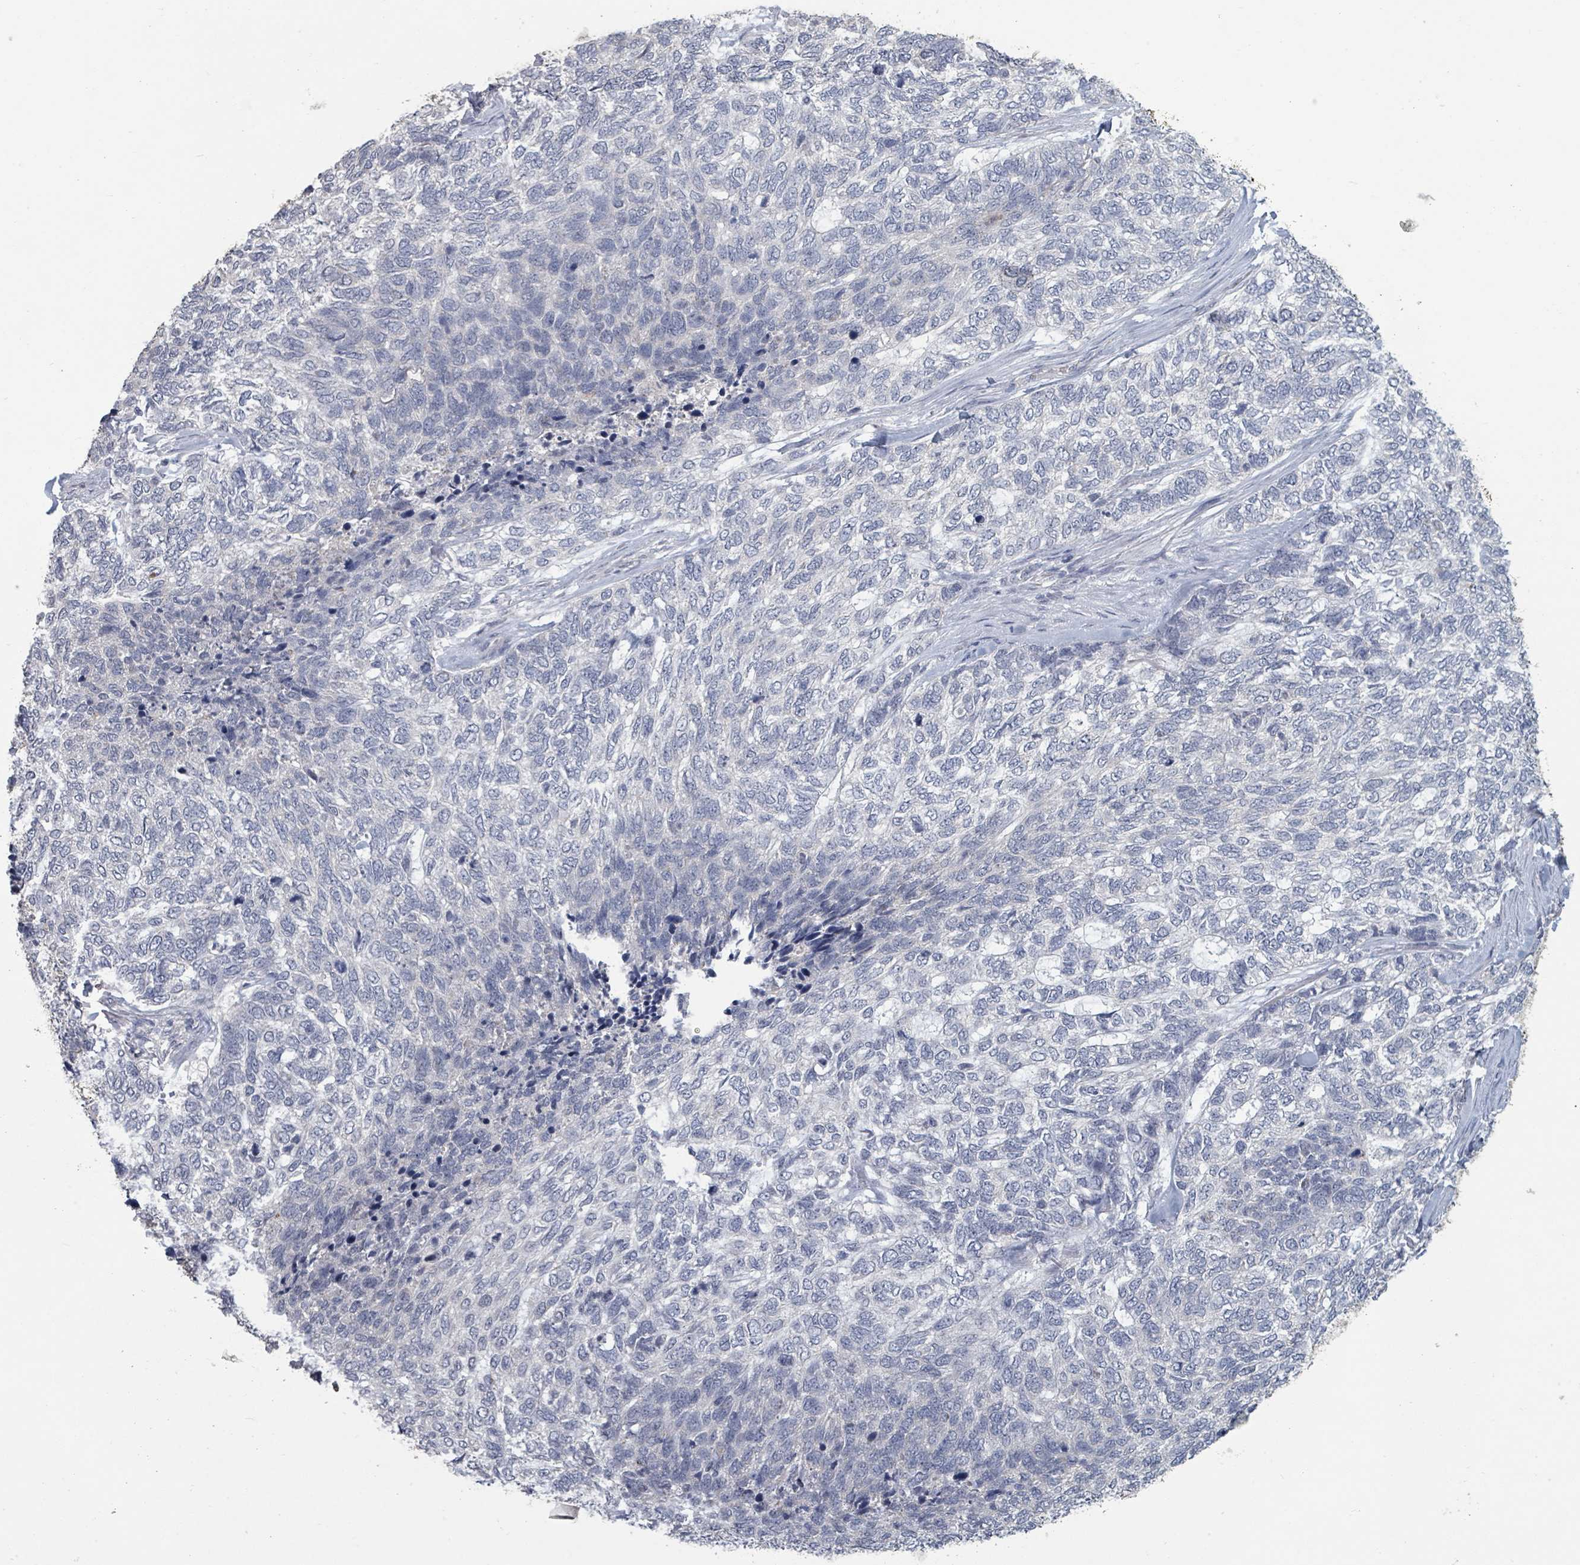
{"staining": {"intensity": "negative", "quantity": "none", "location": "none"}, "tissue": "skin cancer", "cell_type": "Tumor cells", "image_type": "cancer", "snomed": [{"axis": "morphology", "description": "Basal cell carcinoma"}, {"axis": "topography", "description": "Skin"}], "caption": "Basal cell carcinoma (skin) stained for a protein using immunohistochemistry reveals no positivity tumor cells.", "gene": "PLAUR", "patient": {"sex": "female", "age": 65}}